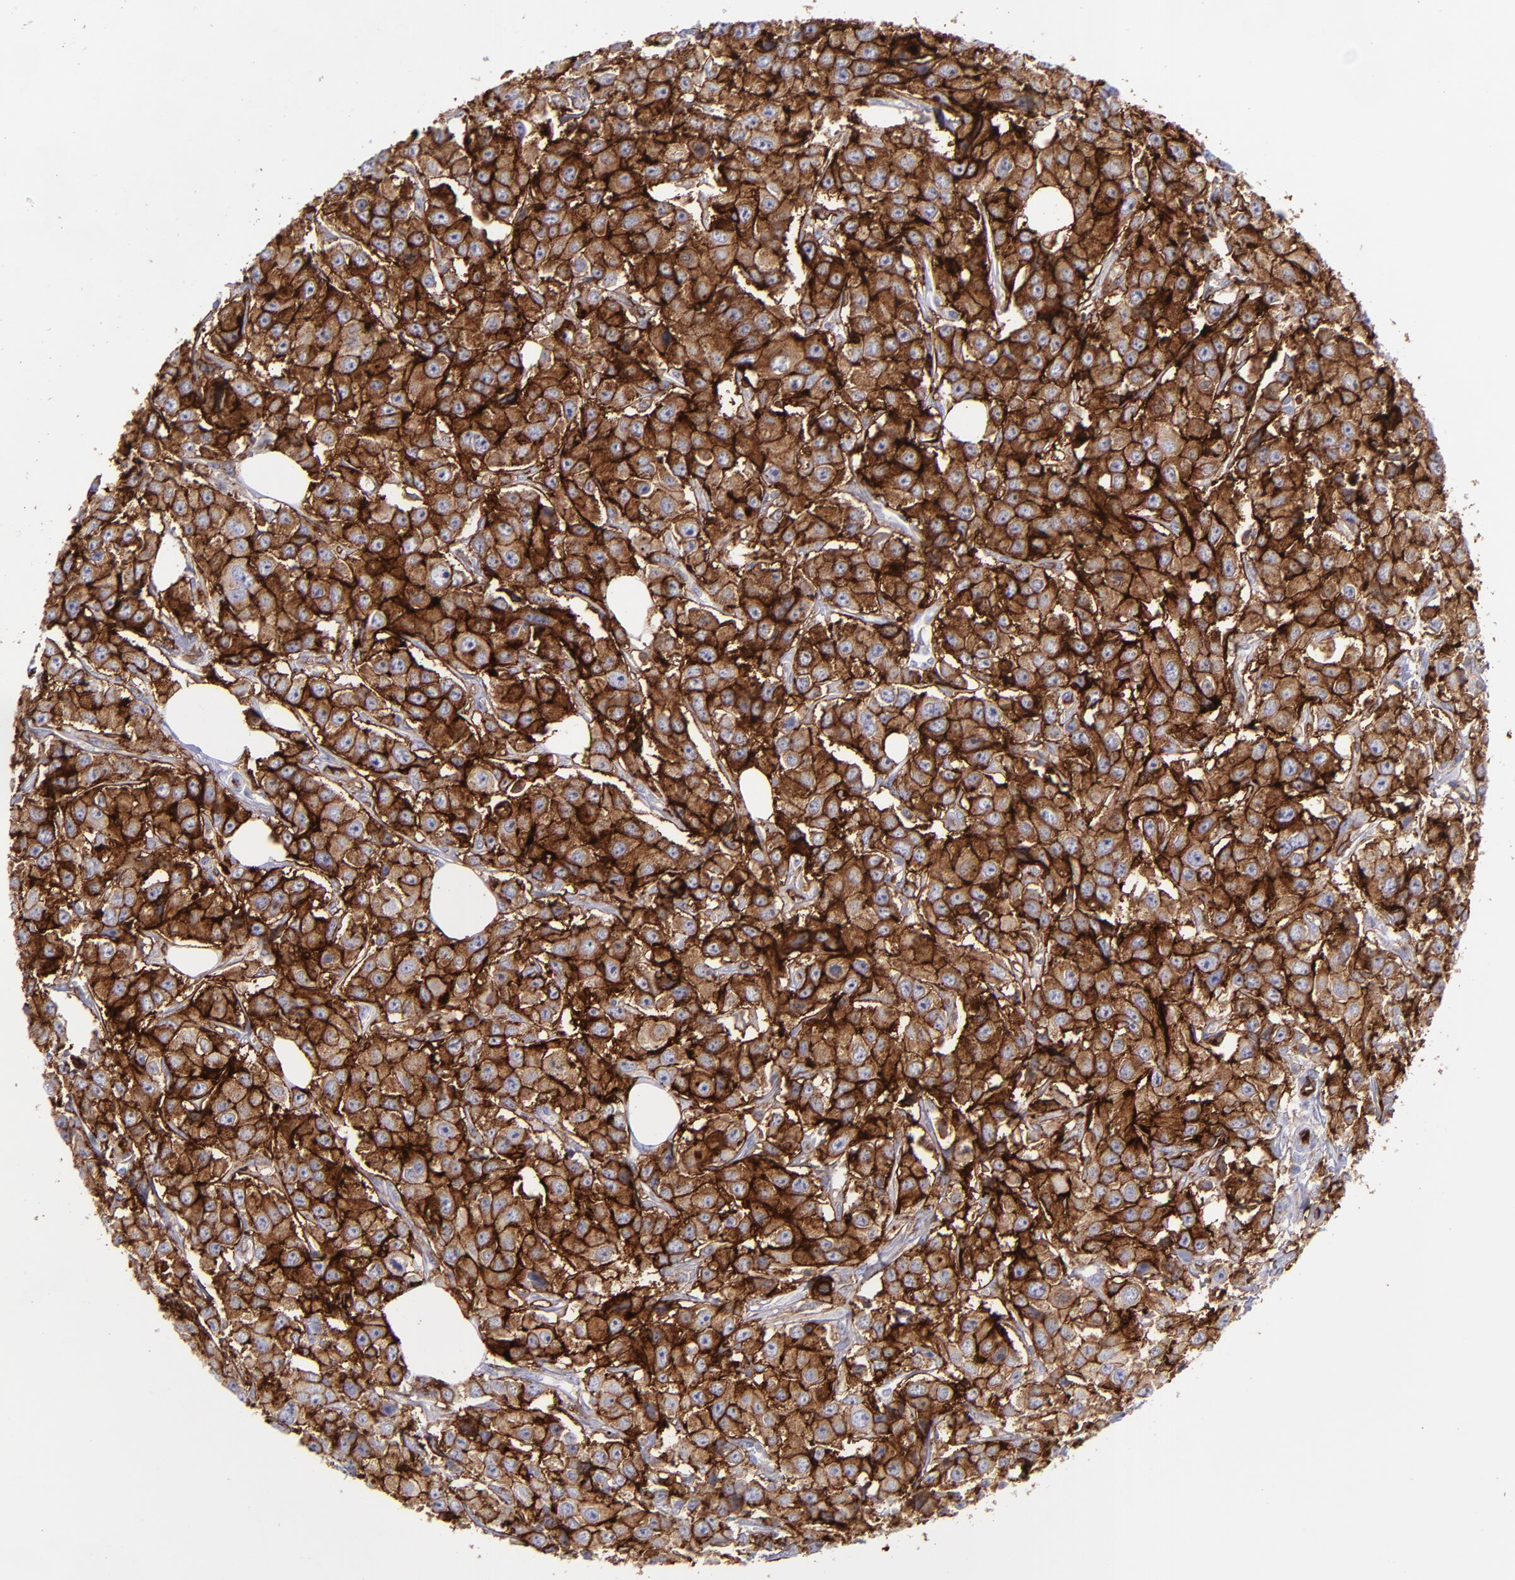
{"staining": {"intensity": "strong", "quantity": ">75%", "location": "cytoplasmic/membranous"}, "tissue": "breast cancer", "cell_type": "Tumor cells", "image_type": "cancer", "snomed": [{"axis": "morphology", "description": "Duct carcinoma"}, {"axis": "topography", "description": "Breast"}], "caption": "This histopathology image exhibits breast cancer stained with IHC to label a protein in brown. The cytoplasmic/membranous of tumor cells show strong positivity for the protein. Nuclei are counter-stained blue.", "gene": "ACE", "patient": {"sex": "female", "age": 58}}